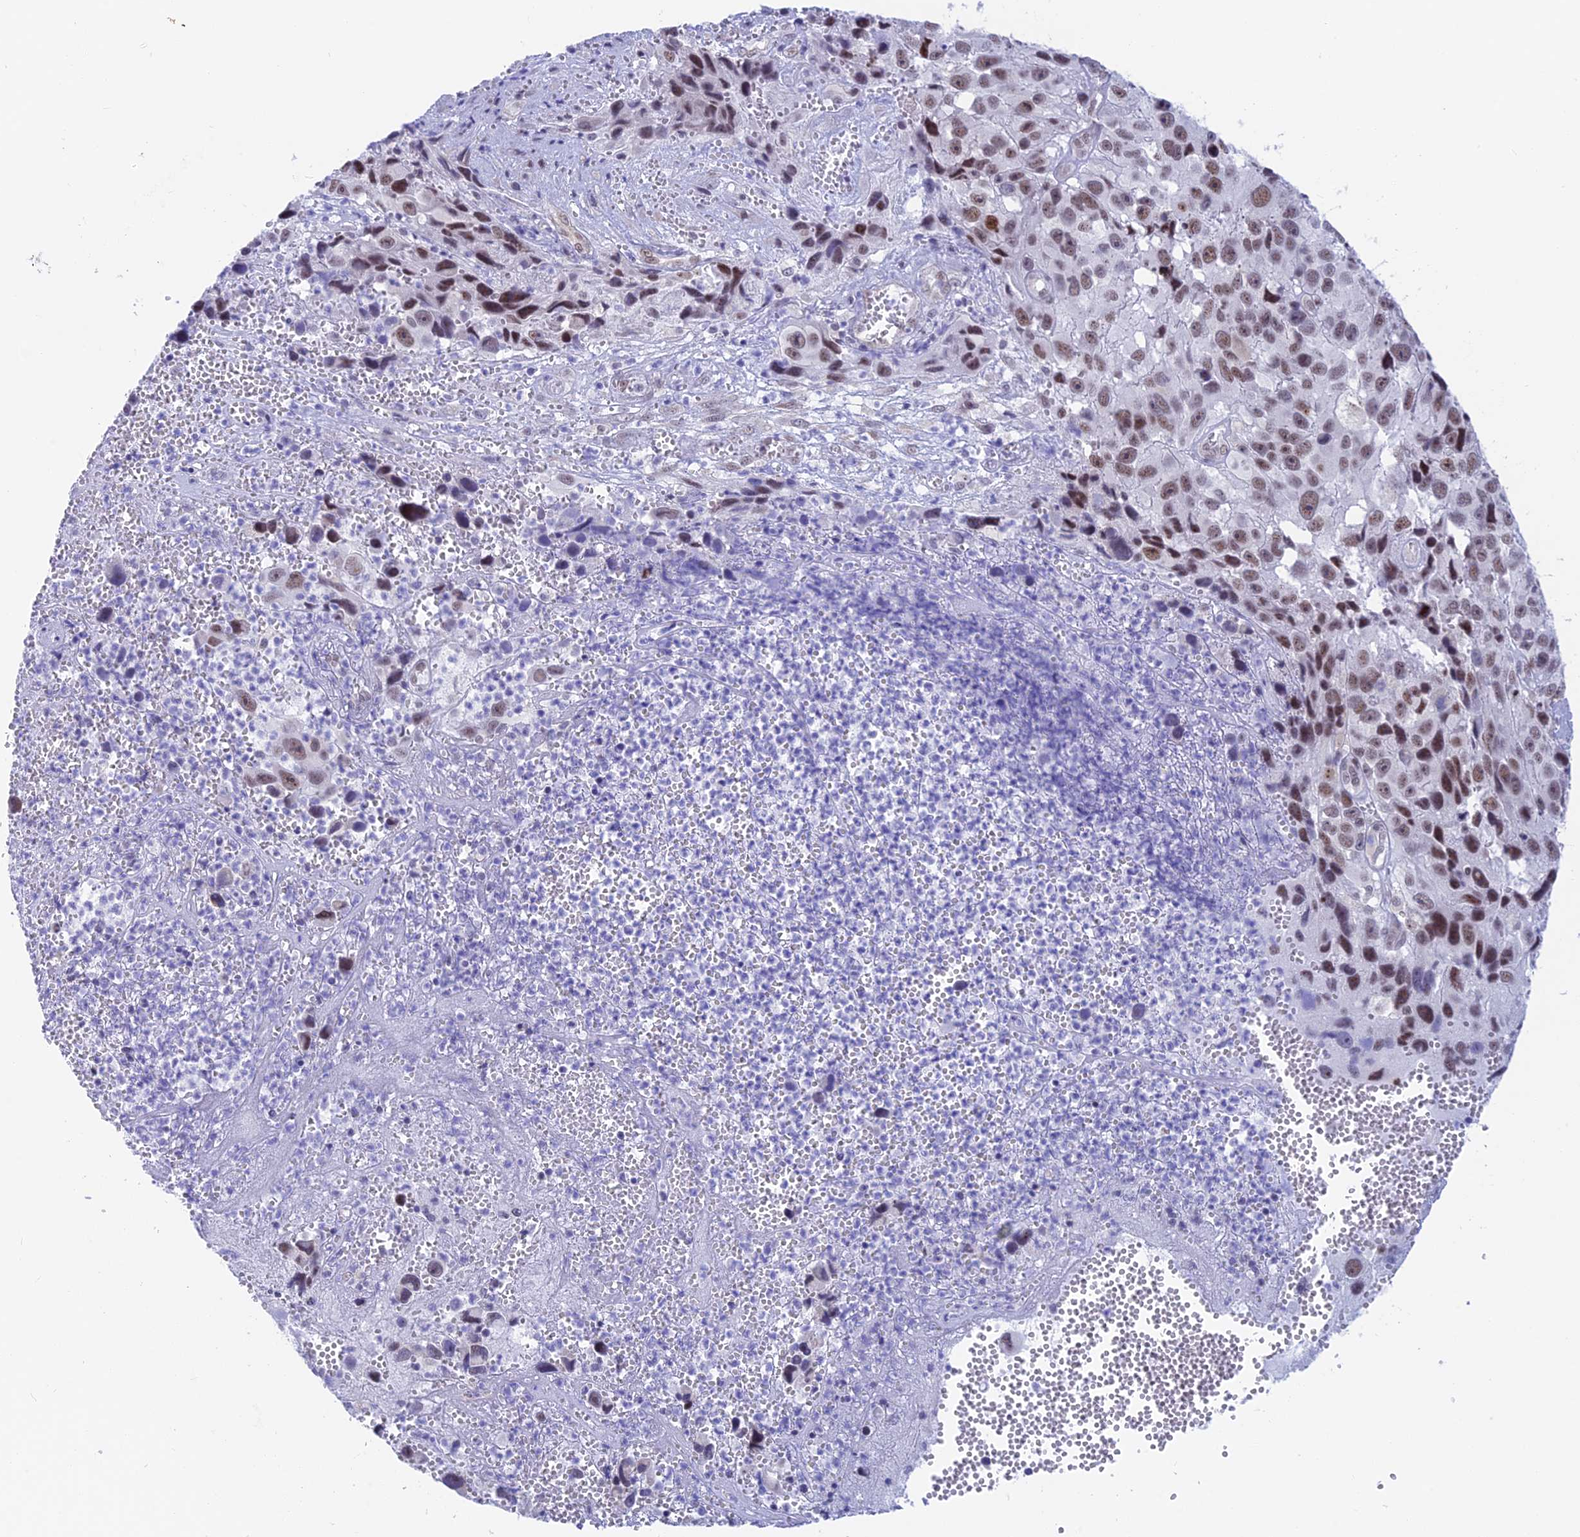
{"staining": {"intensity": "moderate", "quantity": ">75%", "location": "nuclear"}, "tissue": "melanoma", "cell_type": "Tumor cells", "image_type": "cancer", "snomed": [{"axis": "morphology", "description": "Malignant melanoma, NOS"}, {"axis": "topography", "description": "Skin"}], "caption": "Immunohistochemical staining of melanoma demonstrates medium levels of moderate nuclear expression in approximately >75% of tumor cells.", "gene": "SRSF5", "patient": {"sex": "male", "age": 84}}